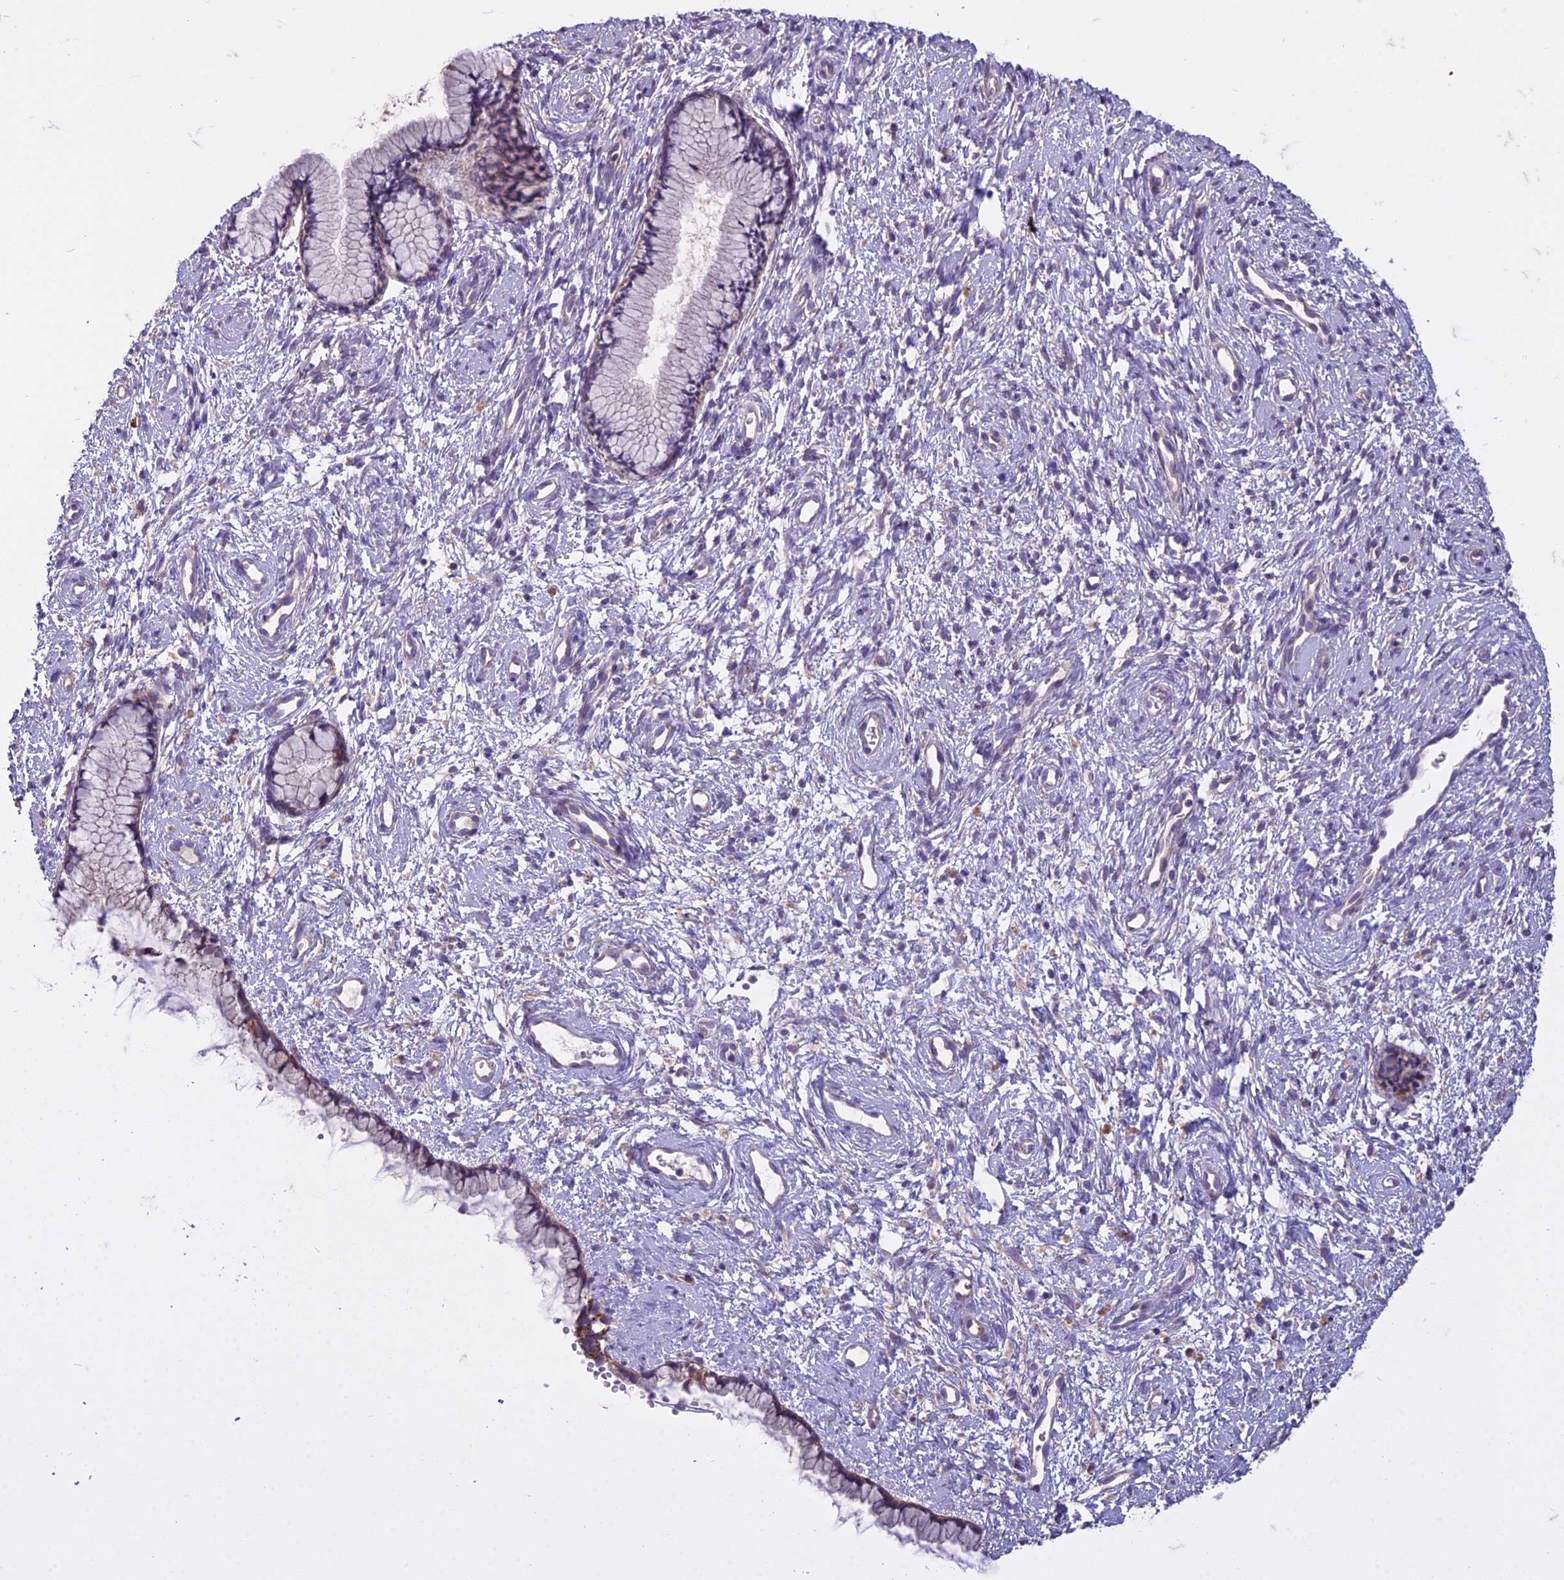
{"staining": {"intensity": "moderate", "quantity": "25%-75%", "location": "cytoplasmic/membranous"}, "tissue": "cervix", "cell_type": "Glandular cells", "image_type": "normal", "snomed": [{"axis": "morphology", "description": "Normal tissue, NOS"}, {"axis": "topography", "description": "Cervix"}], "caption": "Normal cervix was stained to show a protein in brown. There is medium levels of moderate cytoplasmic/membranous expression in approximately 25%-75% of glandular cells. (Stains: DAB (3,3'-diaminobenzidine) in brown, nuclei in blue, Microscopy: brightfield microscopy at high magnification).", "gene": "DUS2", "patient": {"sex": "female", "age": 57}}